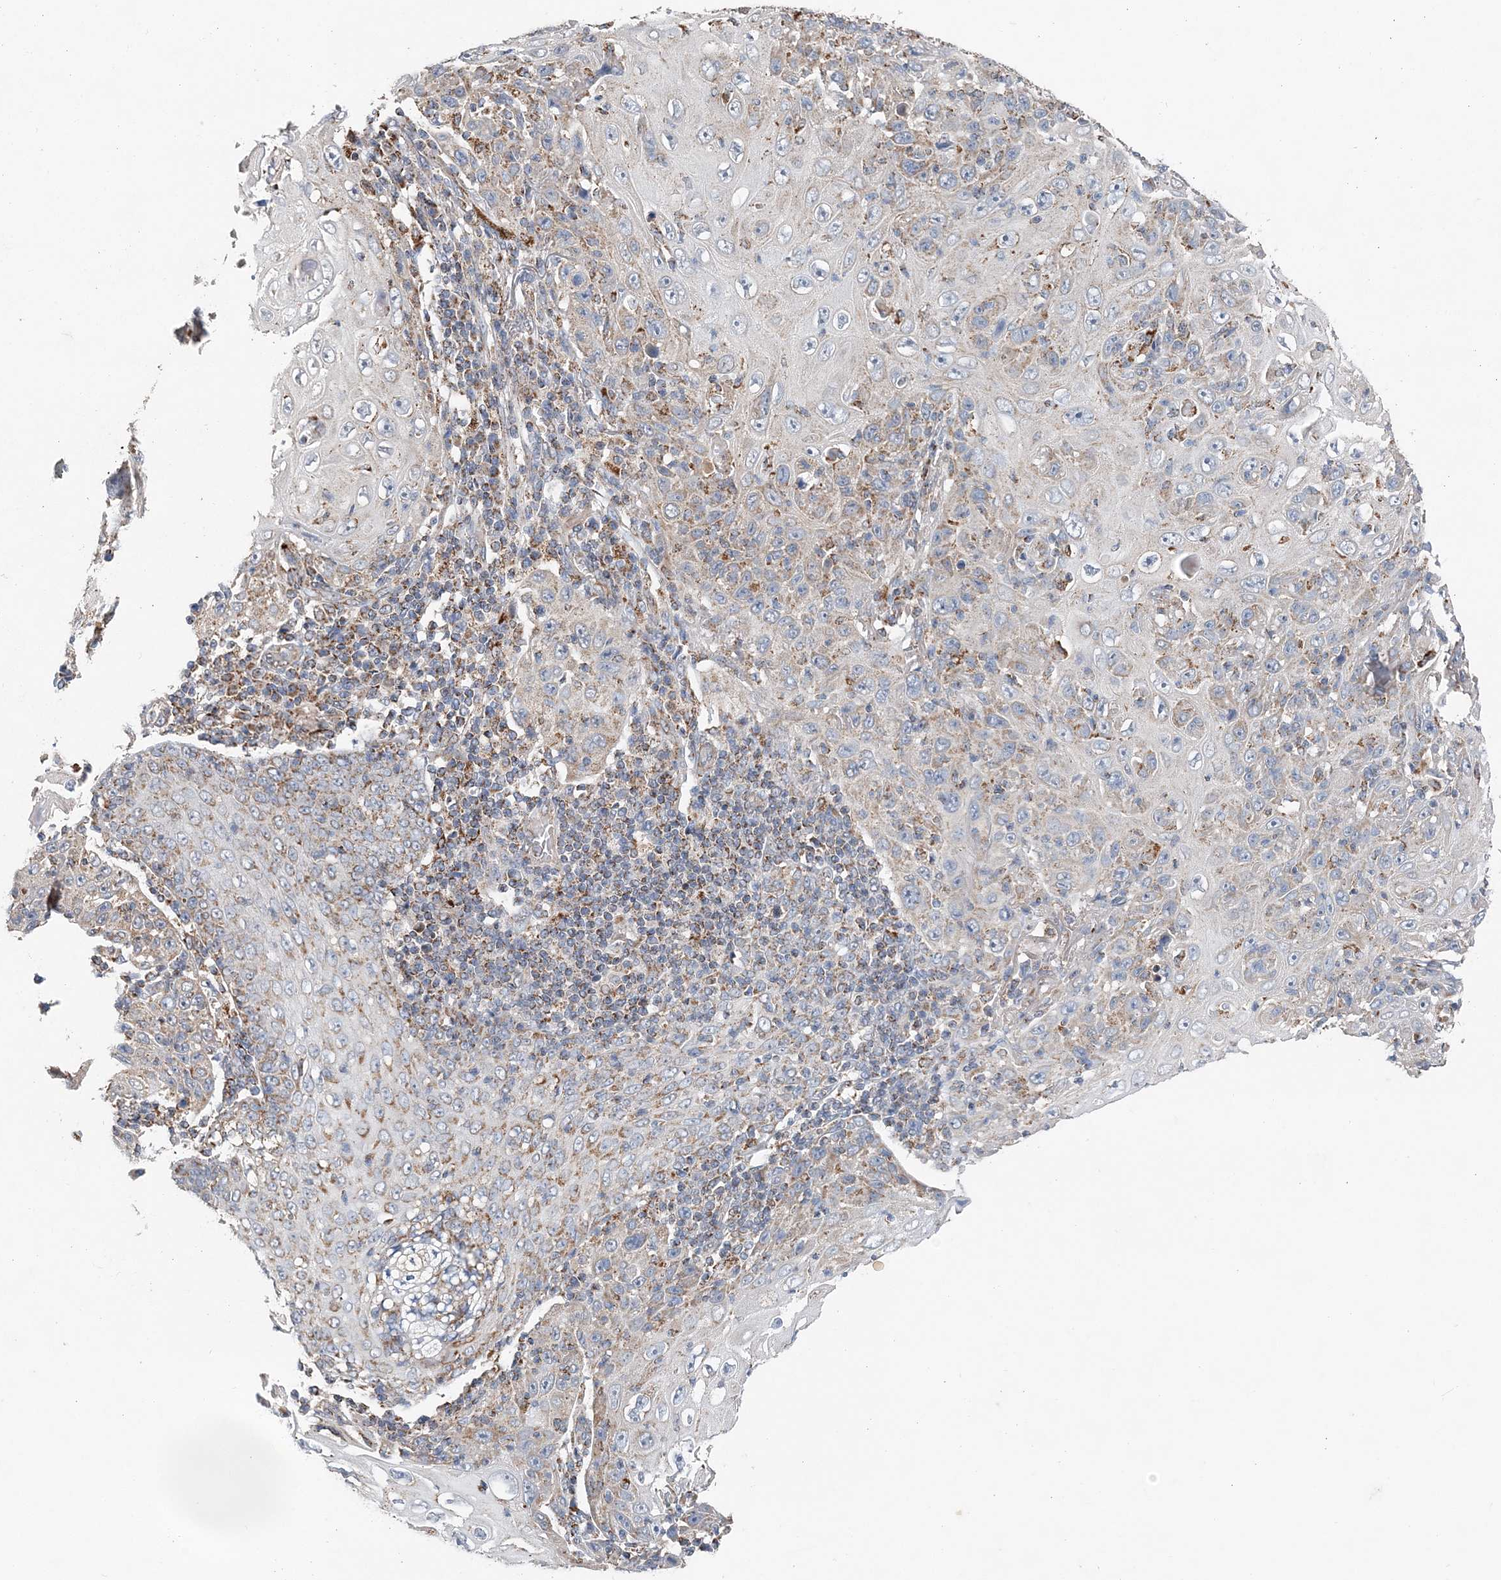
{"staining": {"intensity": "weak", "quantity": "25%-75%", "location": "cytoplasmic/membranous"}, "tissue": "skin cancer", "cell_type": "Tumor cells", "image_type": "cancer", "snomed": [{"axis": "morphology", "description": "Squamous cell carcinoma, NOS"}, {"axis": "topography", "description": "Skin"}], "caption": "High-magnification brightfield microscopy of skin cancer (squamous cell carcinoma) stained with DAB (brown) and counterstained with hematoxylin (blue). tumor cells exhibit weak cytoplasmic/membranous positivity is appreciated in about25%-75% of cells.", "gene": "SPRY2", "patient": {"sex": "female", "age": 88}}